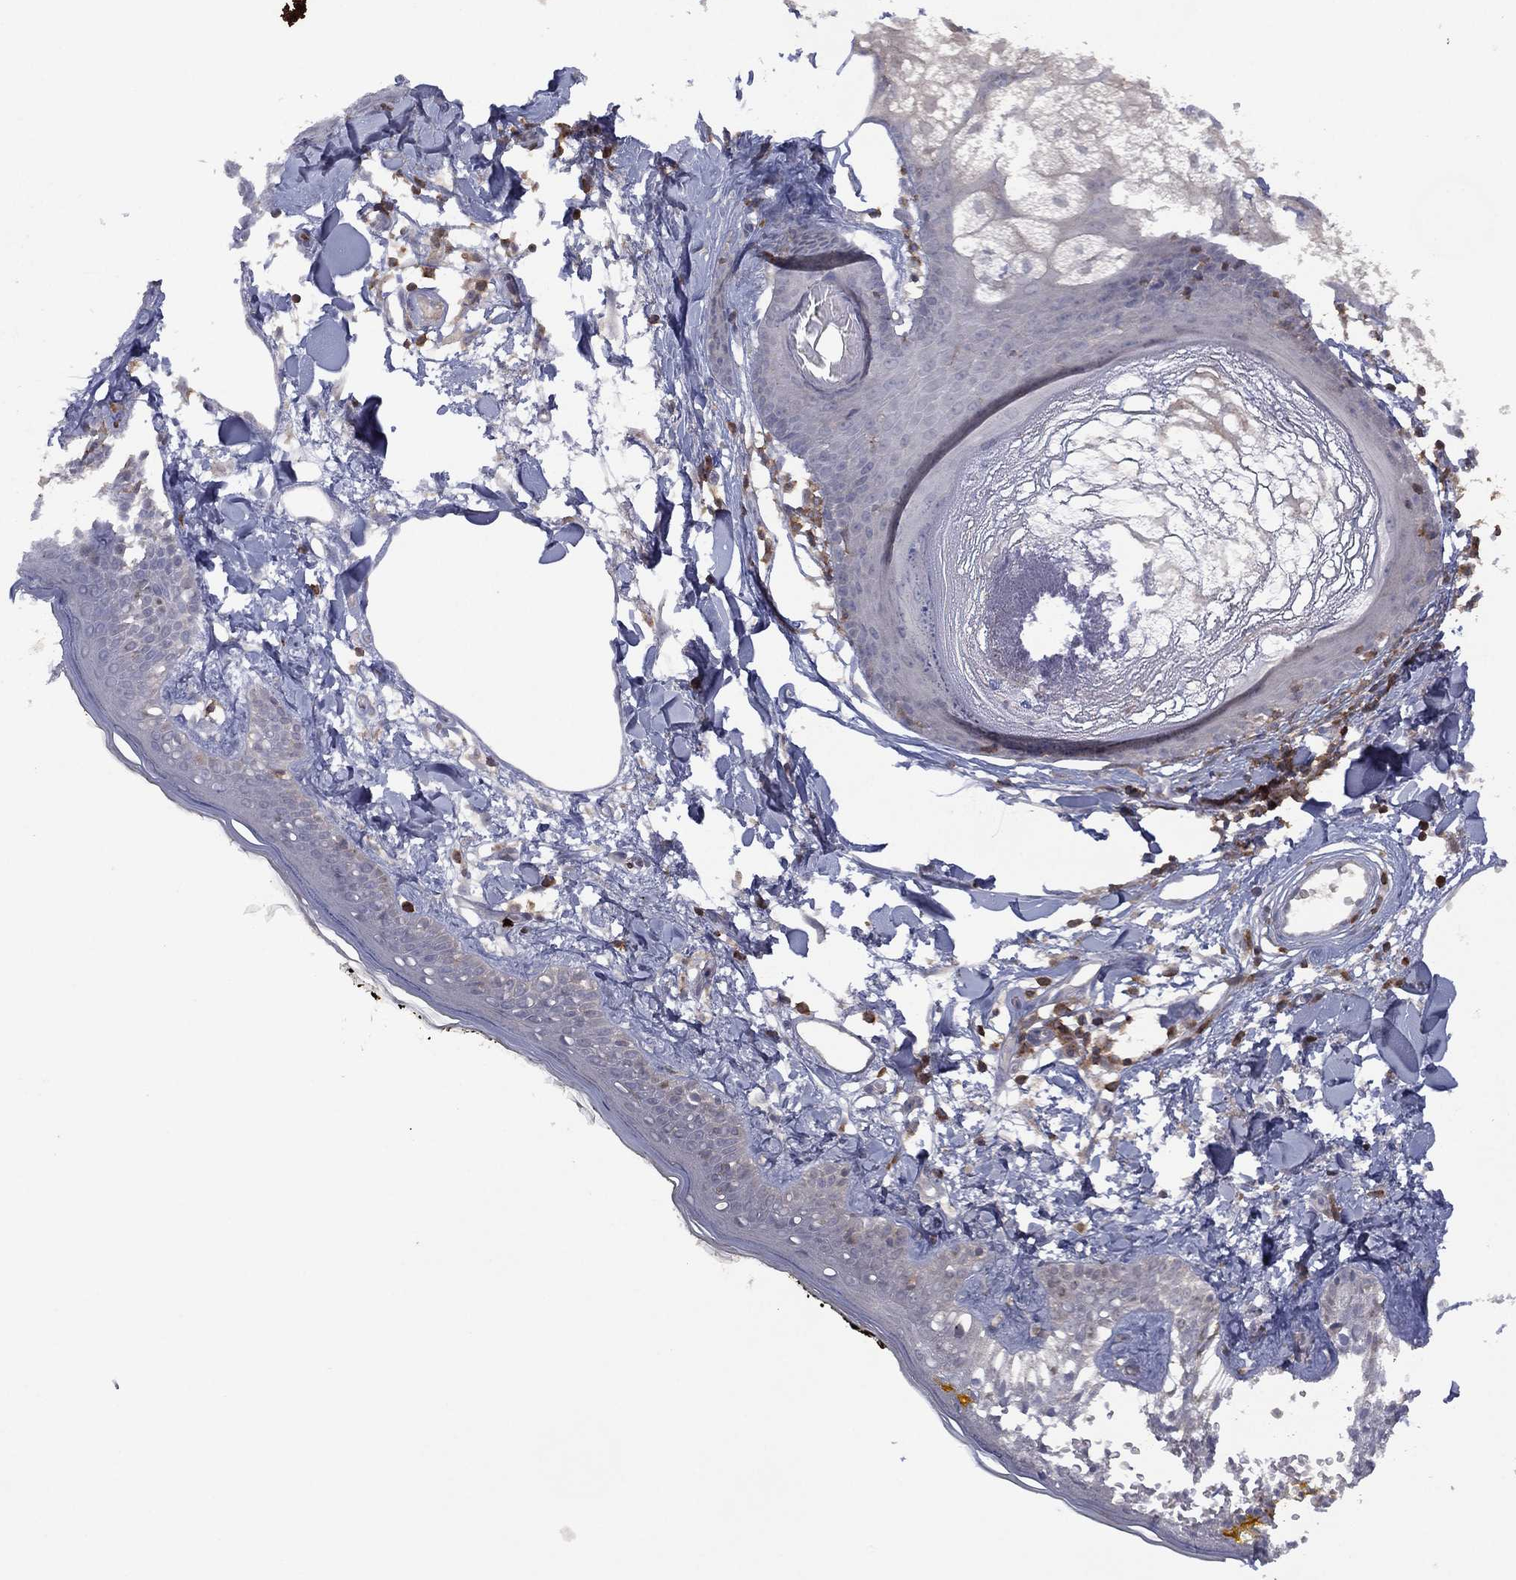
{"staining": {"intensity": "negative", "quantity": "none", "location": "none"}, "tissue": "skin", "cell_type": "Fibroblasts", "image_type": "normal", "snomed": [{"axis": "morphology", "description": "Normal tissue, NOS"}, {"axis": "topography", "description": "Skin"}], "caption": "DAB (3,3'-diaminobenzidine) immunohistochemical staining of benign human skin reveals no significant expression in fibroblasts.", "gene": "DOCK8", "patient": {"sex": "male", "age": 76}}